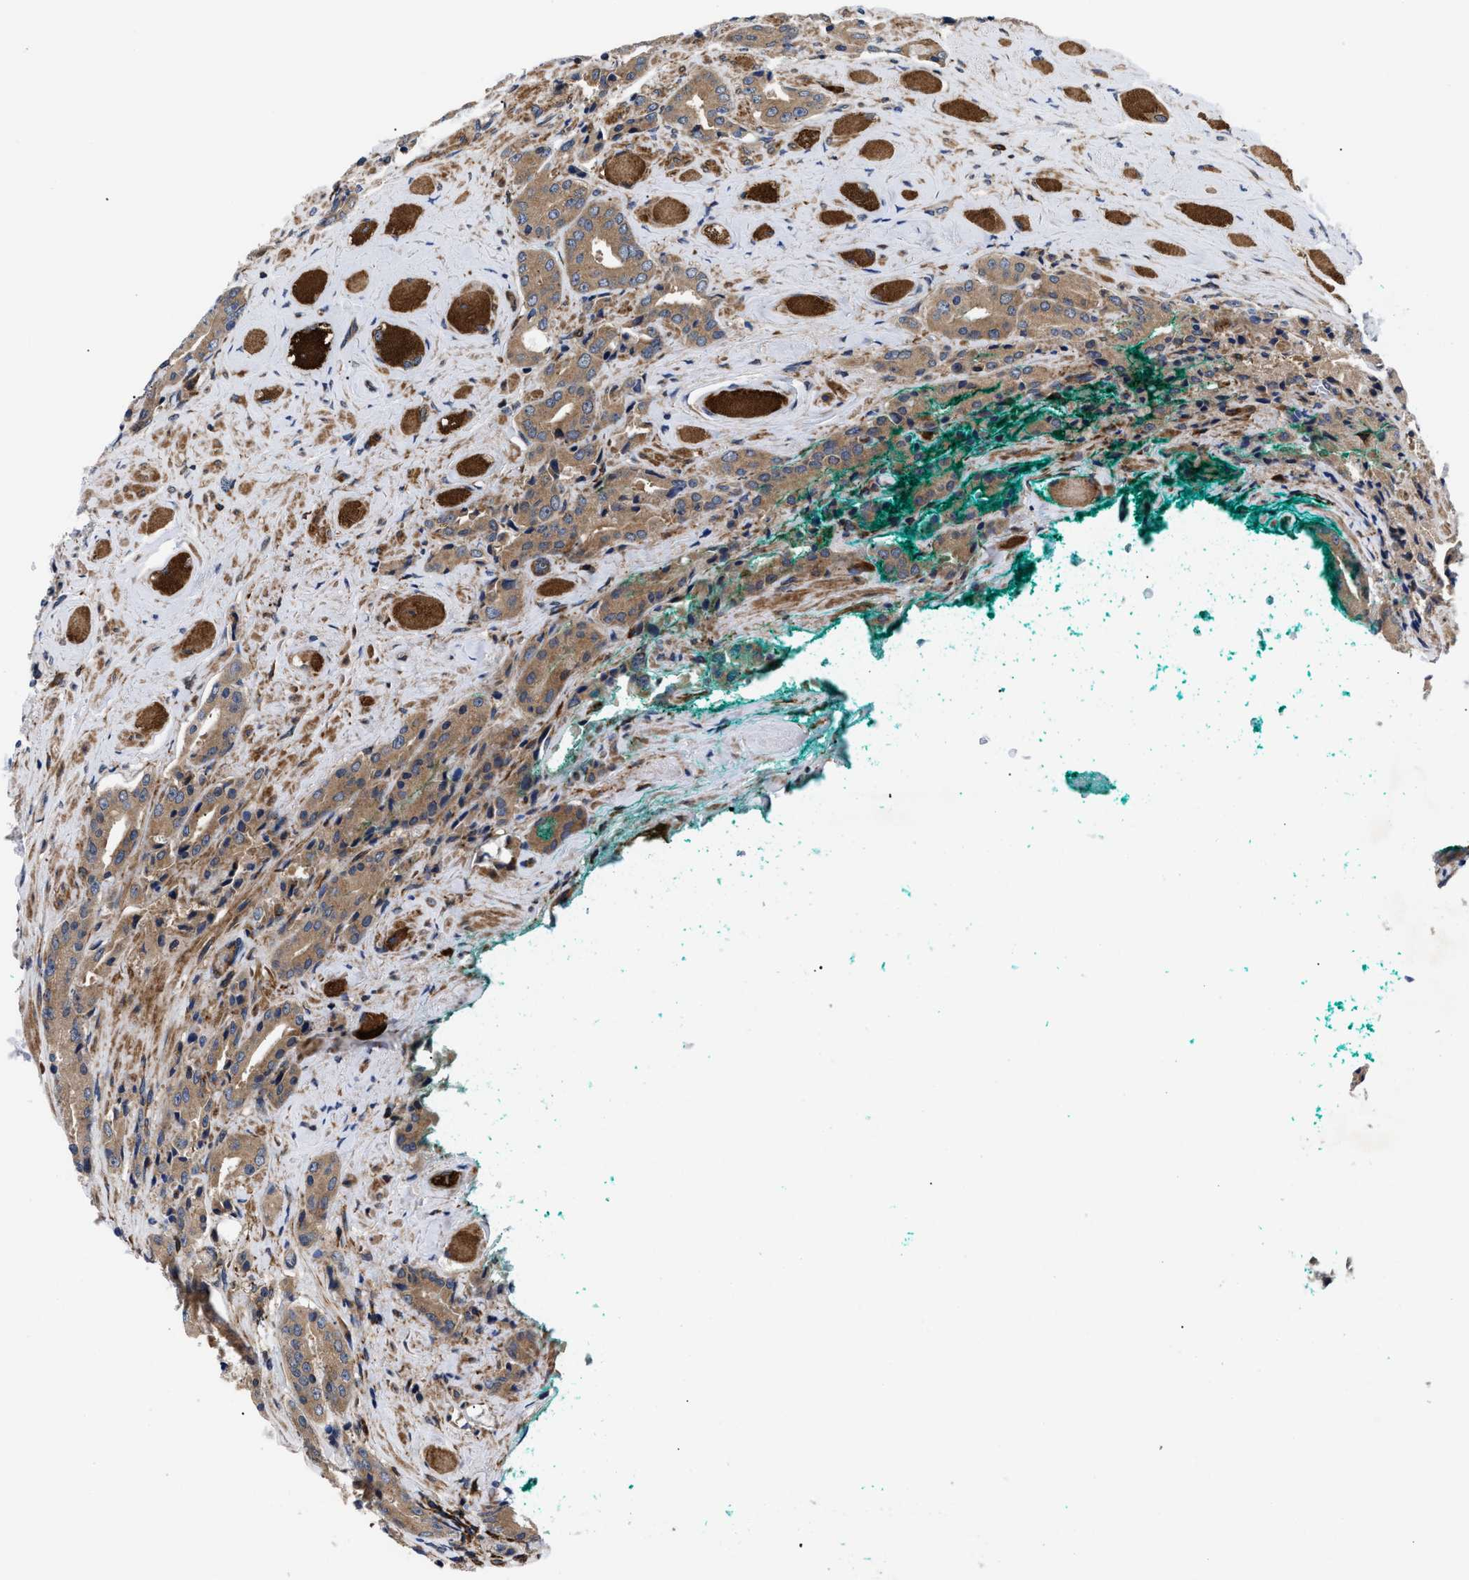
{"staining": {"intensity": "moderate", "quantity": ">75%", "location": "cytoplasmic/membranous"}, "tissue": "prostate cancer", "cell_type": "Tumor cells", "image_type": "cancer", "snomed": [{"axis": "morphology", "description": "Adenocarcinoma, High grade"}, {"axis": "topography", "description": "Prostate"}], "caption": "High-magnification brightfield microscopy of prostate adenocarcinoma (high-grade) stained with DAB (3,3'-diaminobenzidine) (brown) and counterstained with hematoxylin (blue). tumor cells exhibit moderate cytoplasmic/membranous positivity is seen in about>75% of cells.", "gene": "SPAST", "patient": {"sex": "male", "age": 71}}